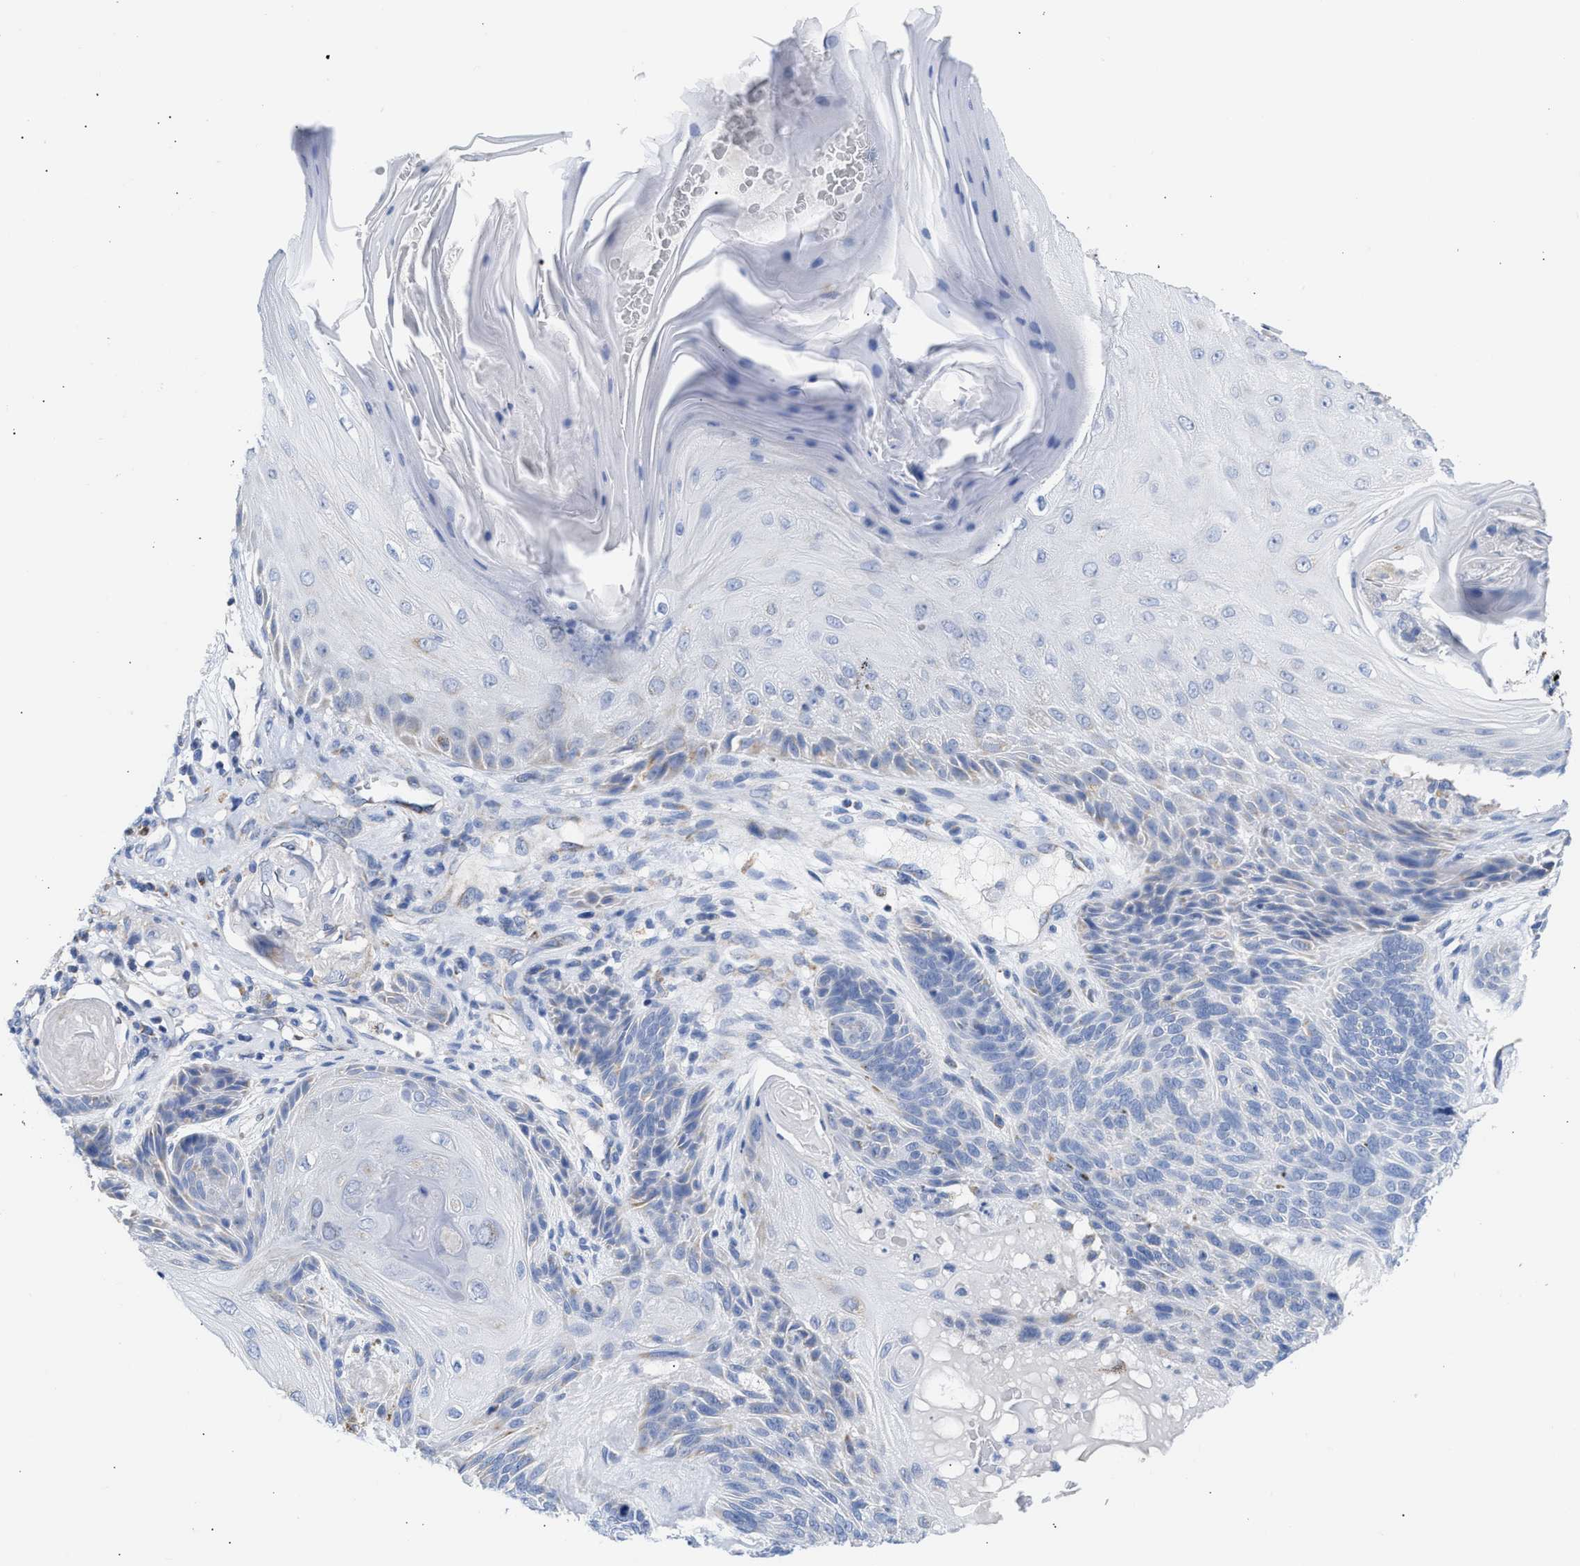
{"staining": {"intensity": "negative", "quantity": "none", "location": "none"}, "tissue": "skin cancer", "cell_type": "Tumor cells", "image_type": "cancer", "snomed": [{"axis": "morphology", "description": "Basal cell carcinoma"}, {"axis": "topography", "description": "Skin"}], "caption": "The IHC photomicrograph has no significant positivity in tumor cells of skin cancer (basal cell carcinoma) tissue.", "gene": "ACOT13", "patient": {"sex": "male", "age": 55}}